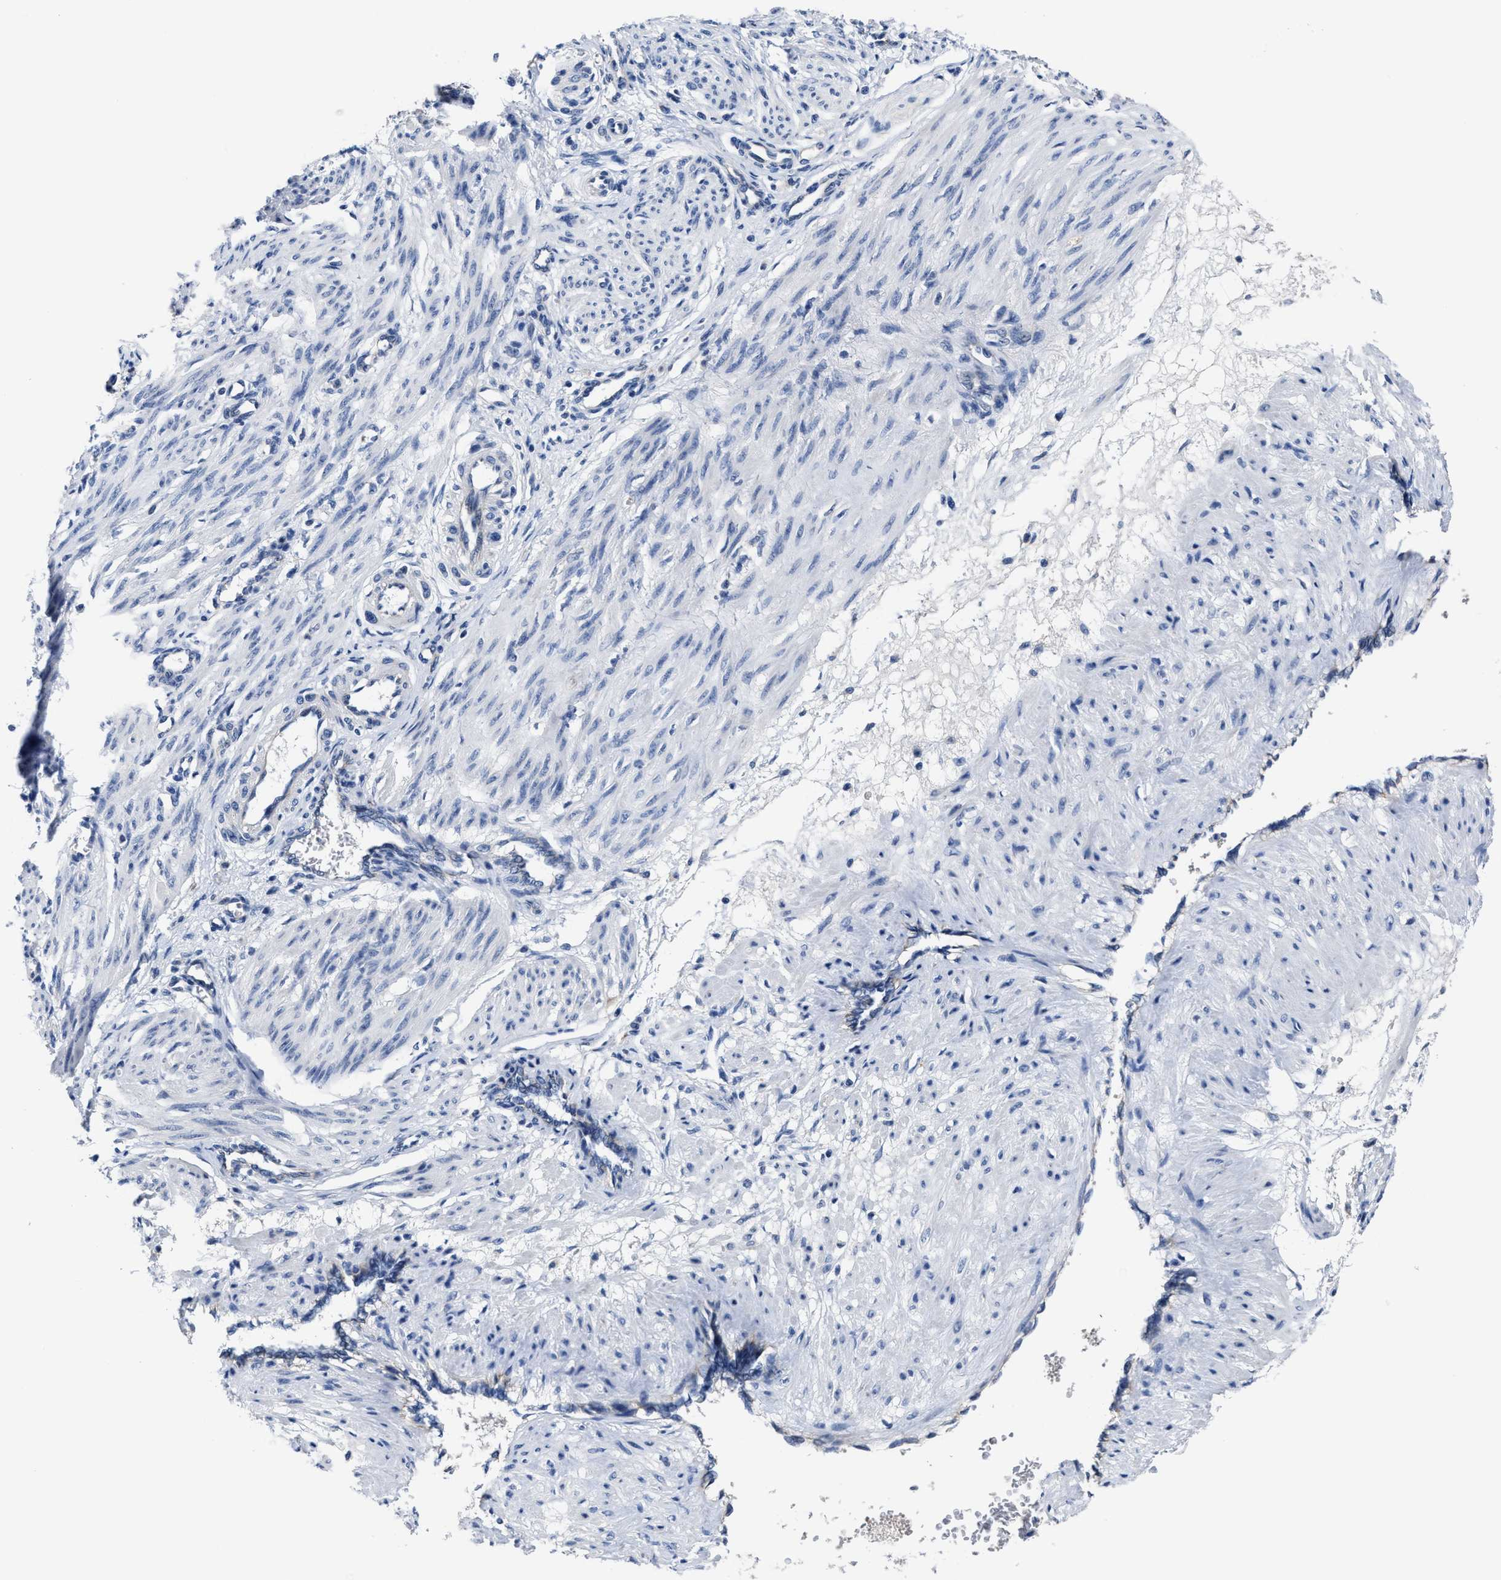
{"staining": {"intensity": "negative", "quantity": "none", "location": "none"}, "tissue": "smooth muscle", "cell_type": "Smooth muscle cells", "image_type": "normal", "snomed": [{"axis": "morphology", "description": "Normal tissue, NOS"}, {"axis": "topography", "description": "Endometrium"}], "caption": "Image shows no significant protein staining in smooth muscle cells of benign smooth muscle.", "gene": "GHITM", "patient": {"sex": "female", "age": 33}}